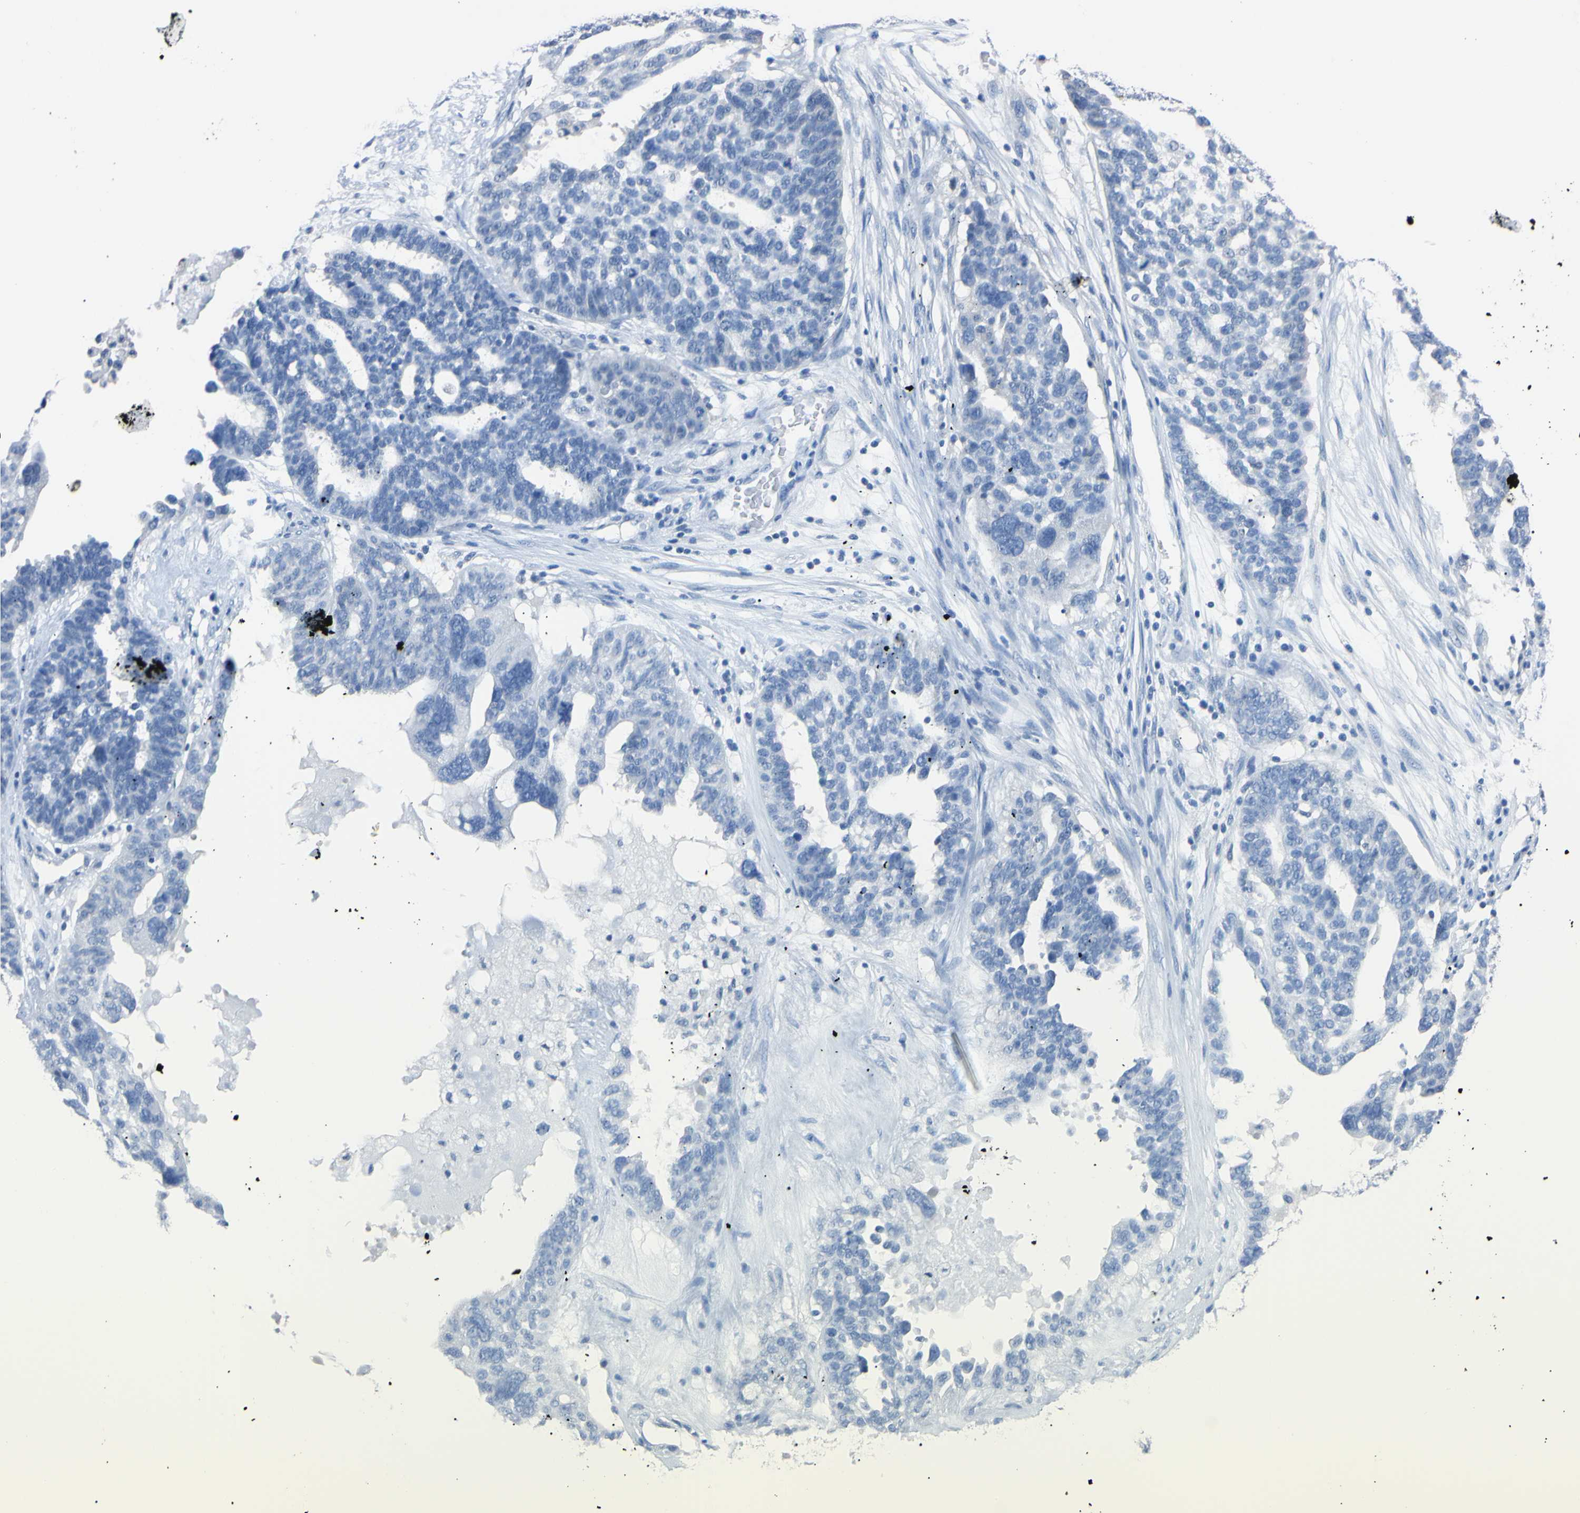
{"staining": {"intensity": "negative", "quantity": "none", "location": "none"}, "tissue": "ovarian cancer", "cell_type": "Tumor cells", "image_type": "cancer", "snomed": [{"axis": "morphology", "description": "Cystadenocarcinoma, serous, NOS"}, {"axis": "topography", "description": "Ovary"}], "caption": "High power microscopy micrograph of an immunohistochemistry image of ovarian cancer (serous cystadenocarcinoma), revealing no significant staining in tumor cells.", "gene": "RARS1", "patient": {"sex": "female", "age": 59}}